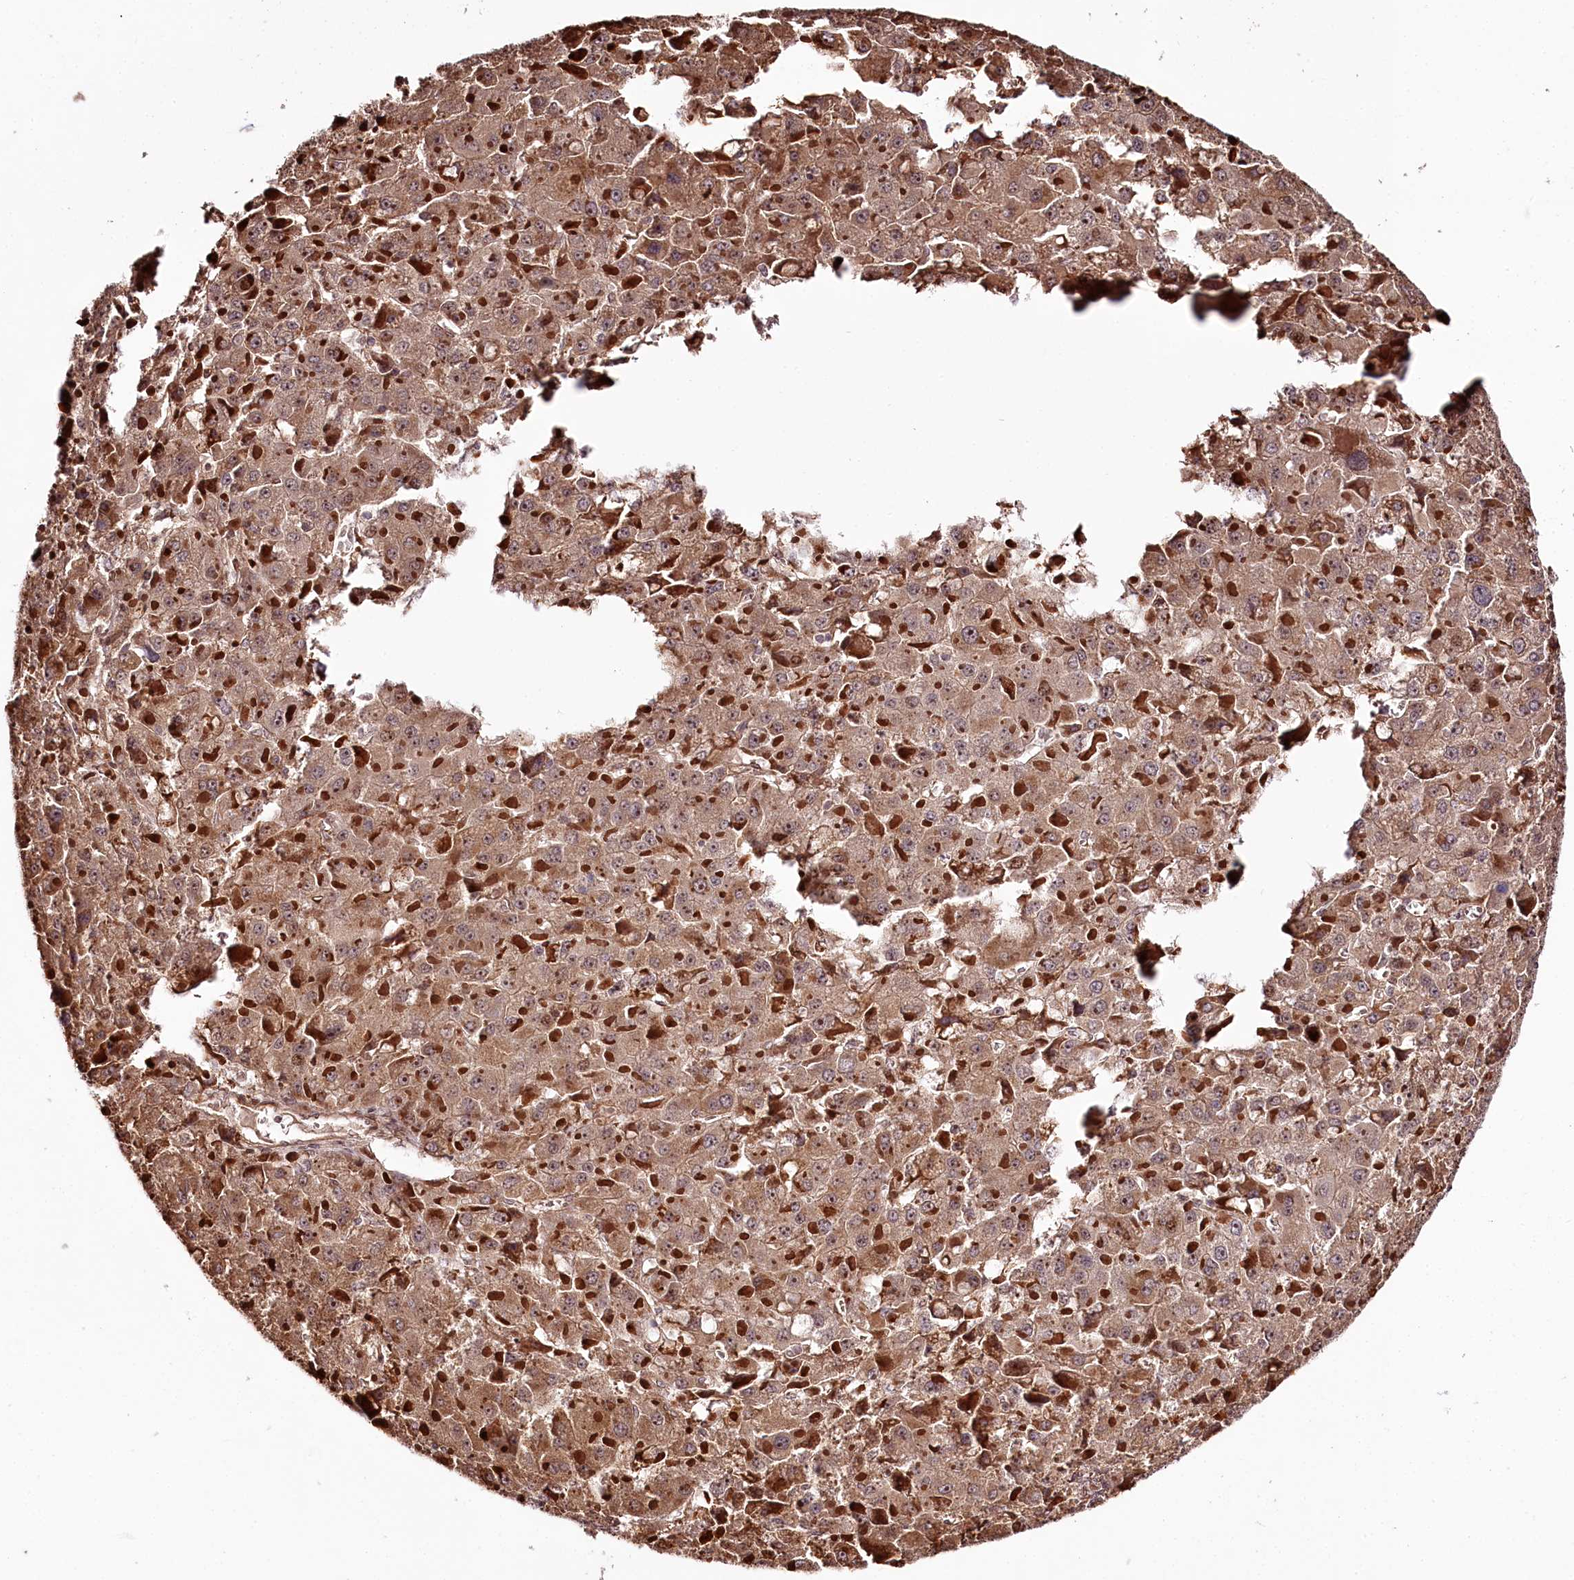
{"staining": {"intensity": "moderate", "quantity": ">75%", "location": "cytoplasmic/membranous"}, "tissue": "liver cancer", "cell_type": "Tumor cells", "image_type": "cancer", "snomed": [{"axis": "morphology", "description": "Carcinoma, Hepatocellular, NOS"}, {"axis": "topography", "description": "Liver"}], "caption": "Human liver hepatocellular carcinoma stained for a protein (brown) exhibits moderate cytoplasmic/membranous positive expression in approximately >75% of tumor cells.", "gene": "TTC33", "patient": {"sex": "female", "age": 73}}